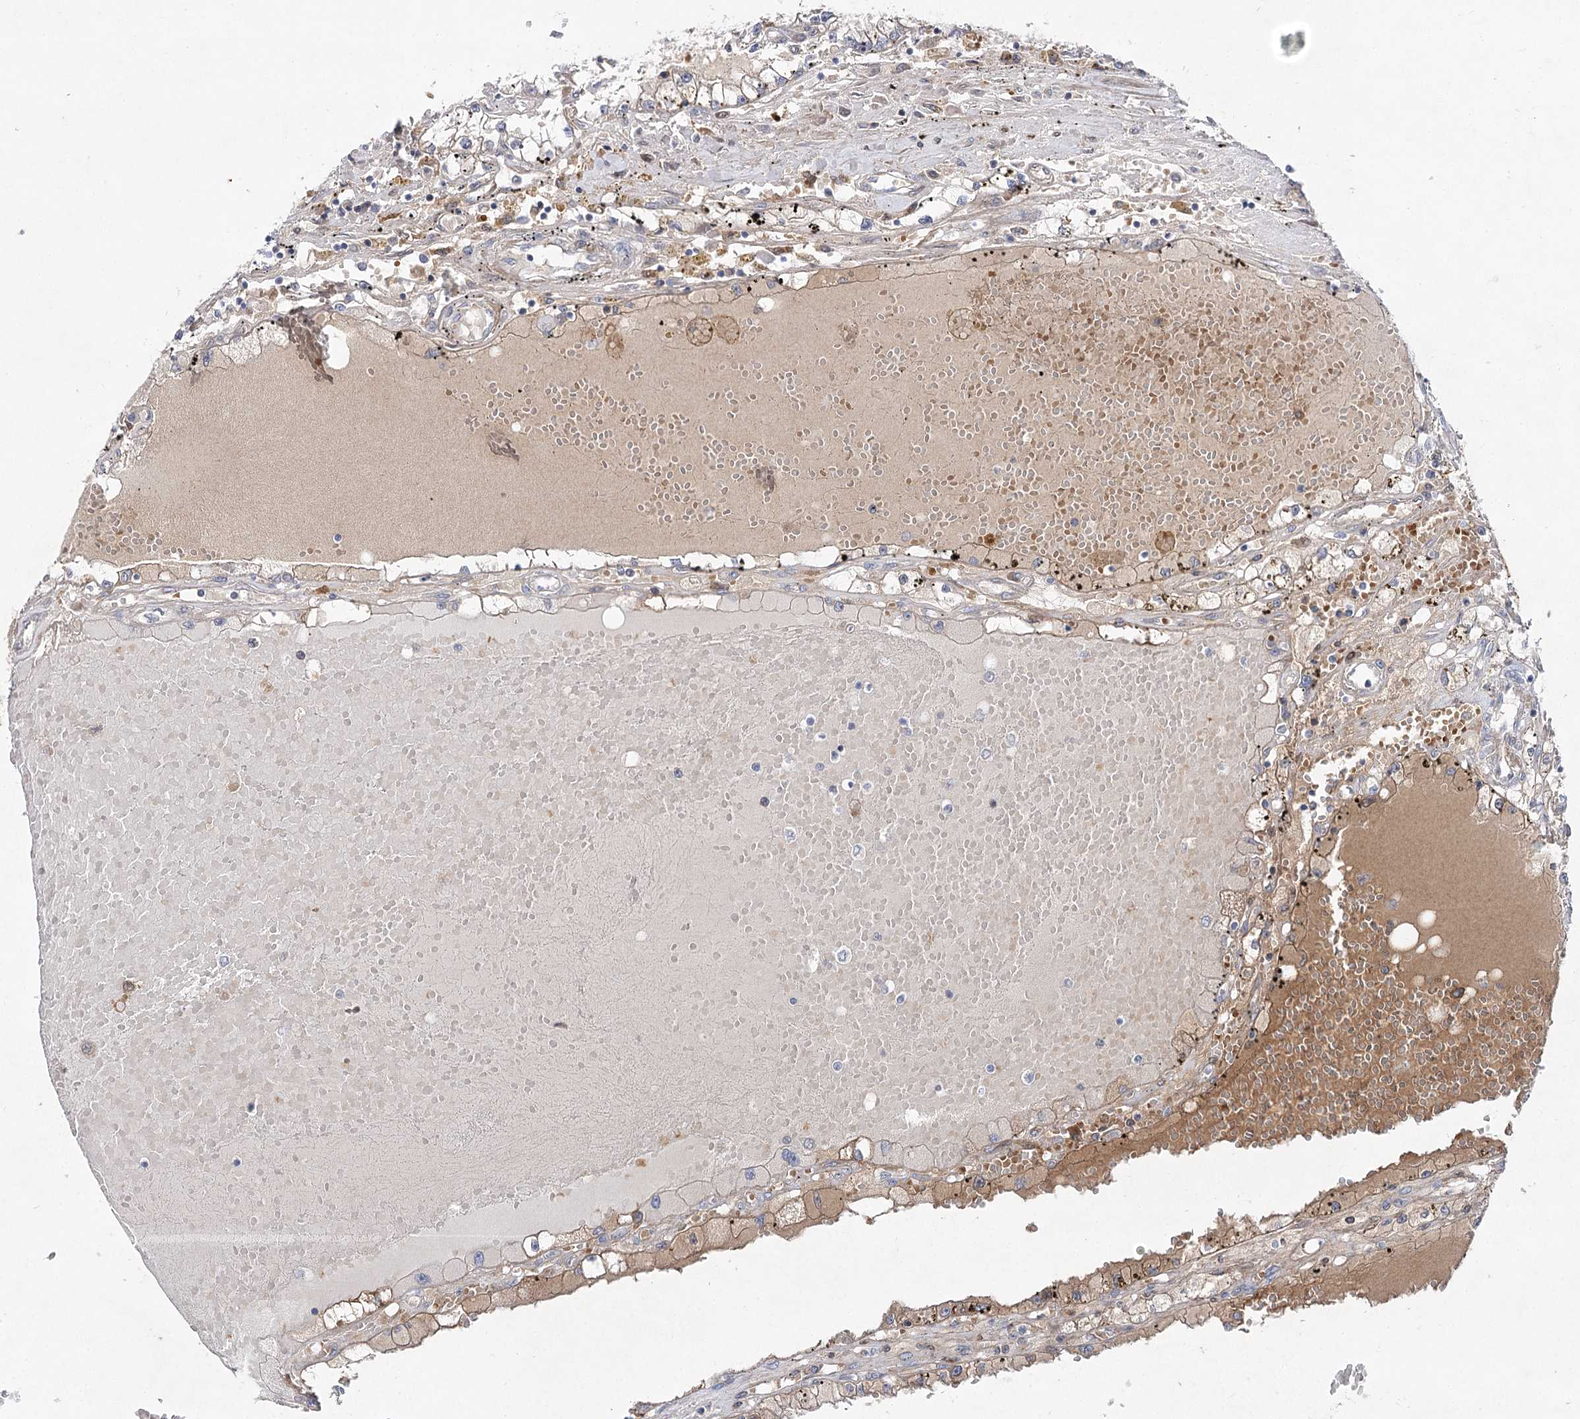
{"staining": {"intensity": "negative", "quantity": "none", "location": "none"}, "tissue": "renal cancer", "cell_type": "Tumor cells", "image_type": "cancer", "snomed": [{"axis": "morphology", "description": "Adenocarcinoma, NOS"}, {"axis": "topography", "description": "Kidney"}], "caption": "Immunohistochemical staining of renal cancer reveals no significant expression in tumor cells.", "gene": "LRRC14B", "patient": {"sex": "male", "age": 56}}